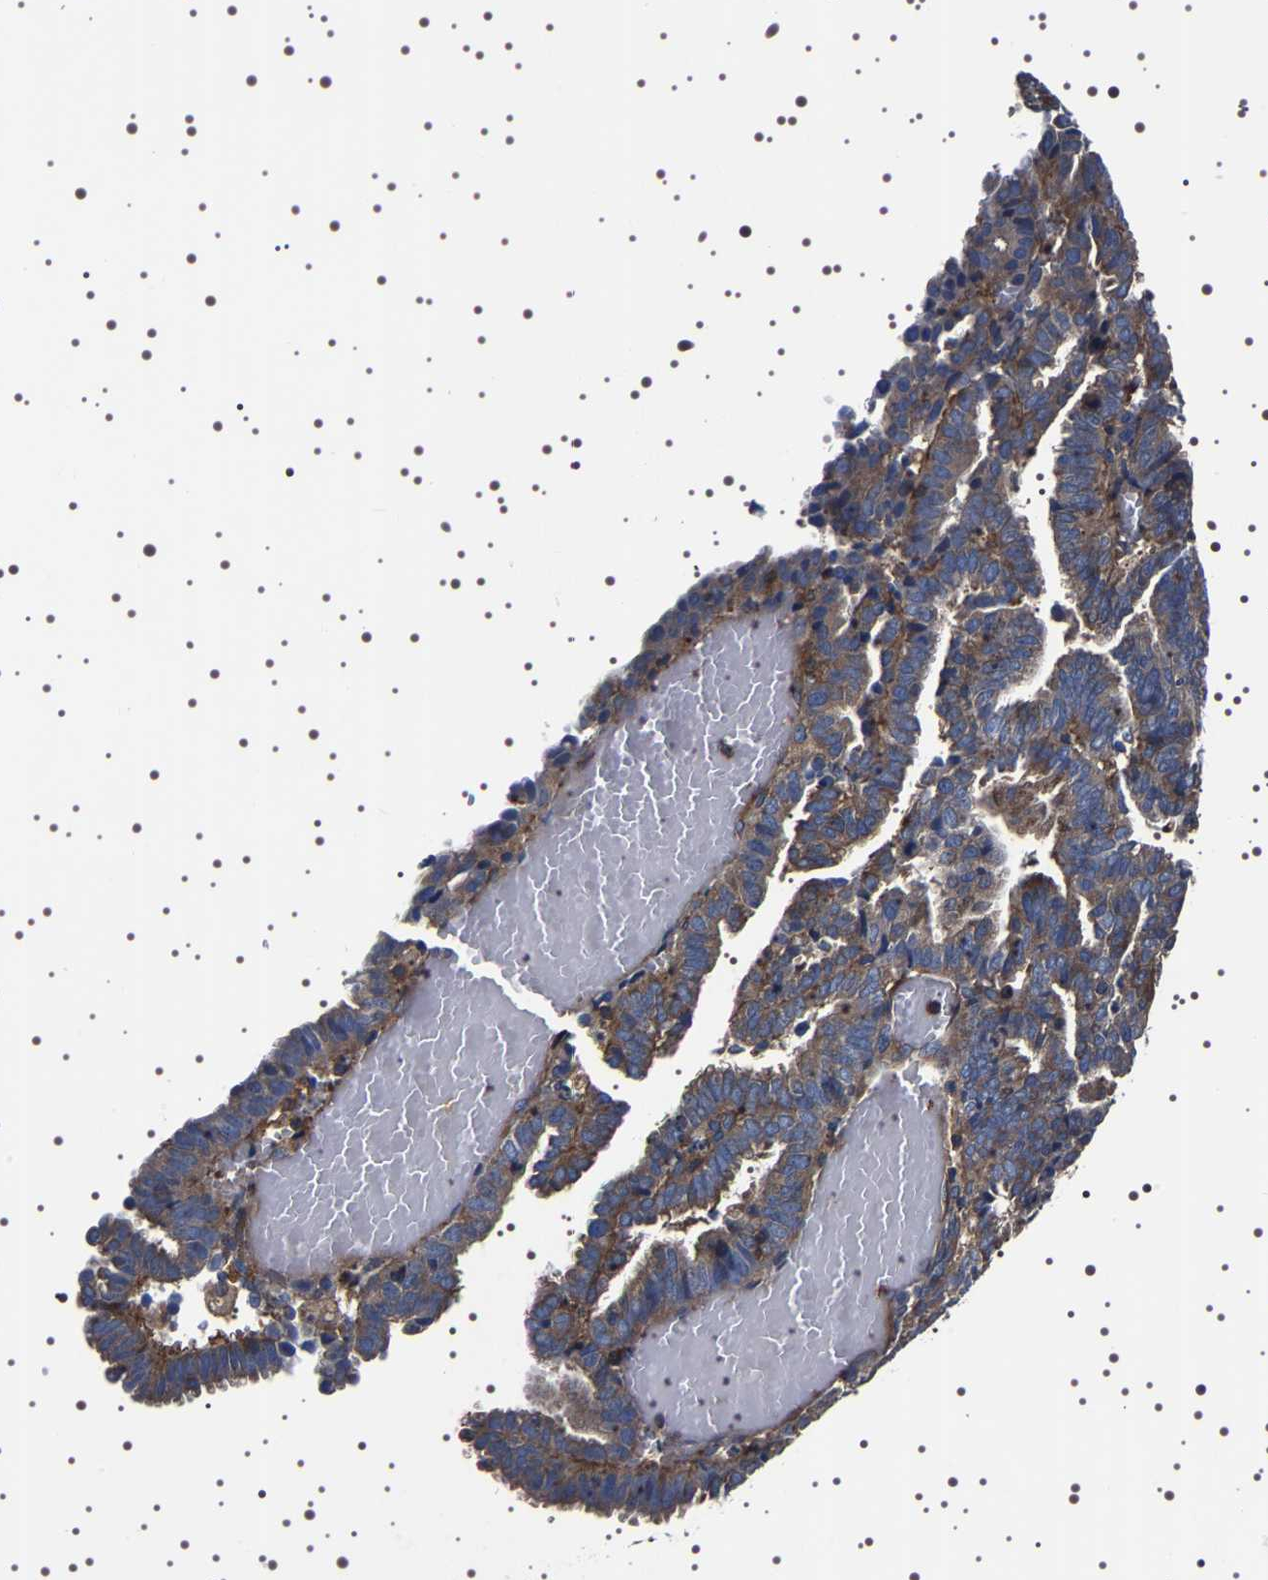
{"staining": {"intensity": "weak", "quantity": "25%-75%", "location": "cytoplasmic/membranous"}, "tissue": "endometrial cancer", "cell_type": "Tumor cells", "image_type": "cancer", "snomed": [{"axis": "morphology", "description": "Adenocarcinoma, NOS"}, {"axis": "topography", "description": "Uterus"}], "caption": "An immunohistochemistry (IHC) photomicrograph of tumor tissue is shown. Protein staining in brown shows weak cytoplasmic/membranous positivity in endometrial cancer (adenocarcinoma) within tumor cells.", "gene": "WDR1", "patient": {"sex": "female", "age": 83}}